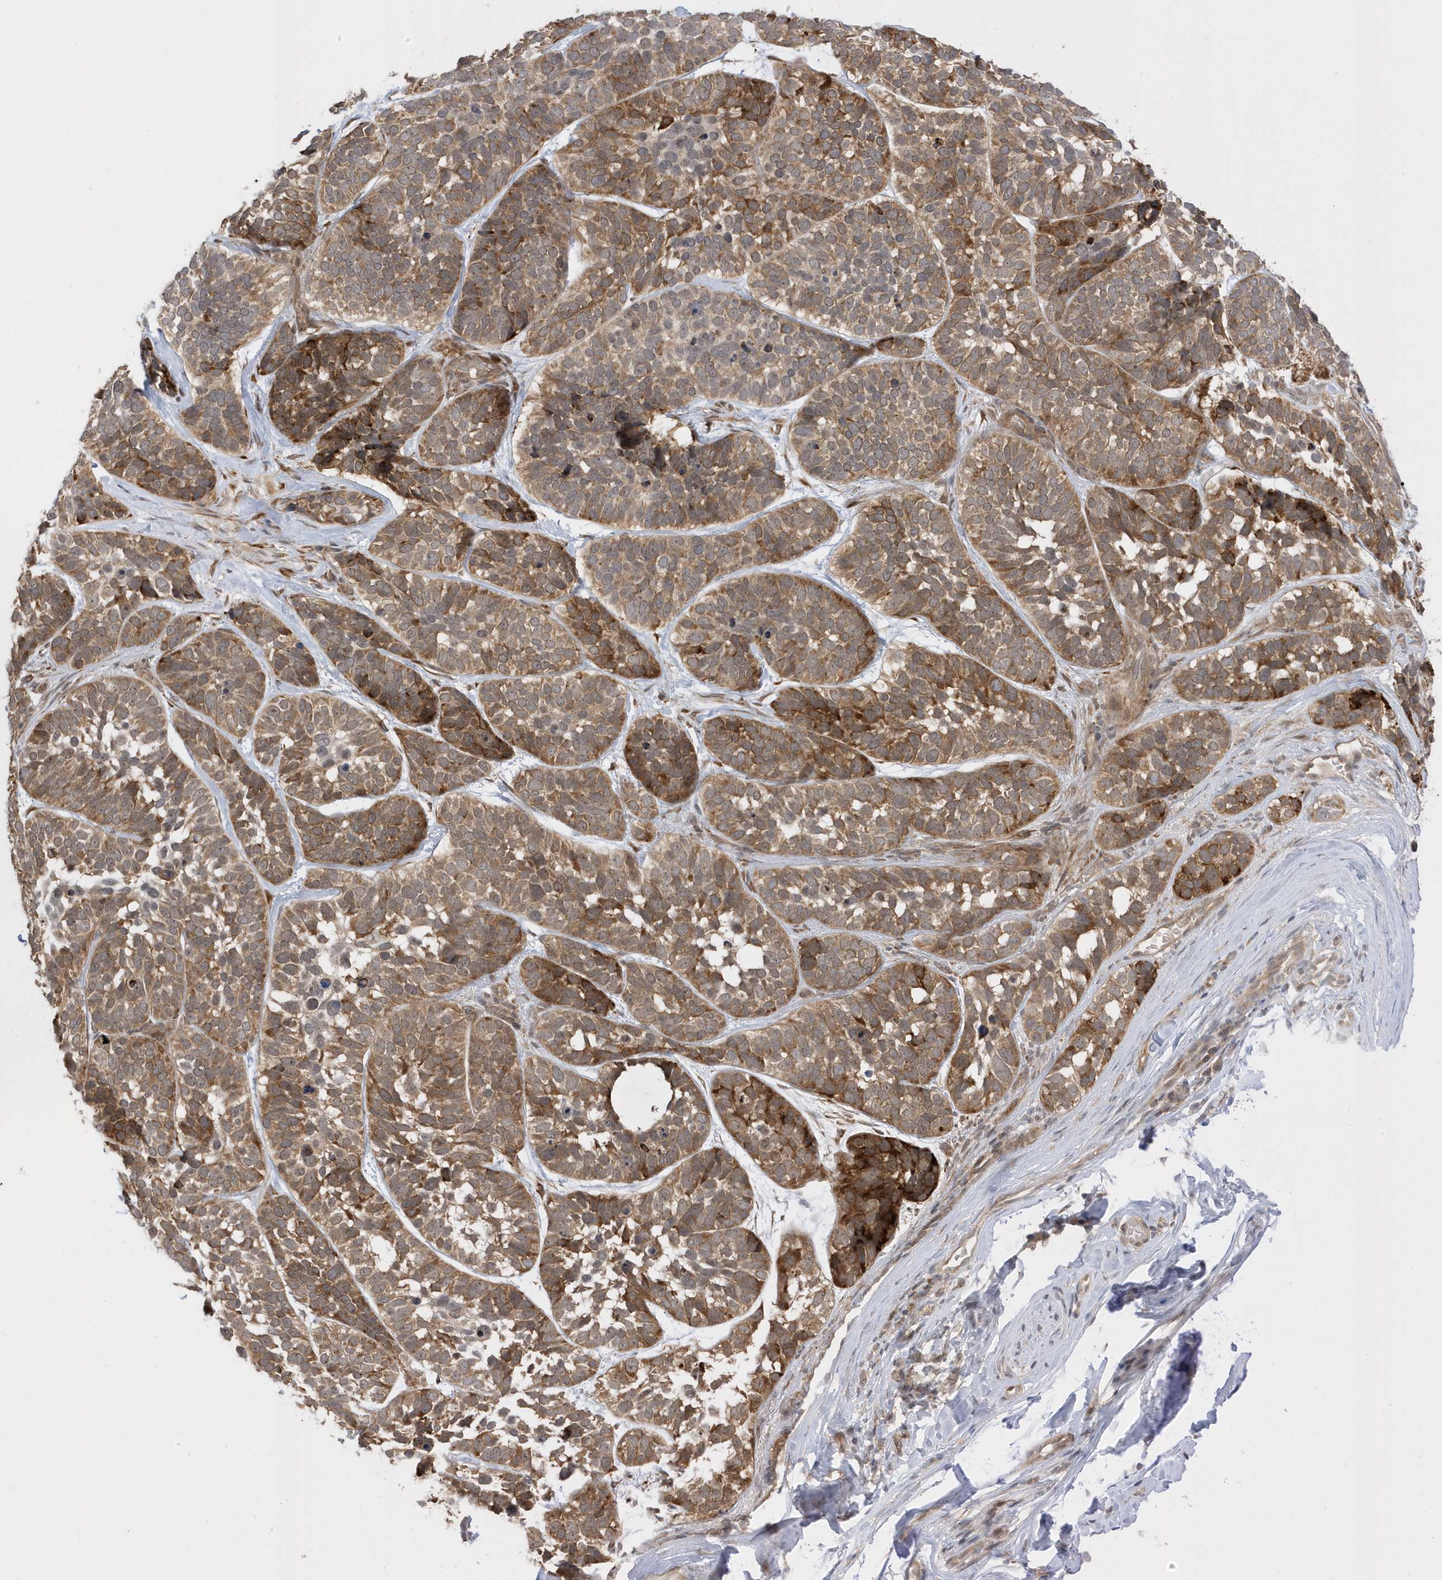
{"staining": {"intensity": "moderate", "quantity": ">75%", "location": "cytoplasmic/membranous"}, "tissue": "skin cancer", "cell_type": "Tumor cells", "image_type": "cancer", "snomed": [{"axis": "morphology", "description": "Basal cell carcinoma"}, {"axis": "topography", "description": "Skin"}], "caption": "Immunohistochemical staining of human skin cancer demonstrates moderate cytoplasmic/membranous protein staining in about >75% of tumor cells.", "gene": "METTL21A", "patient": {"sex": "male", "age": 62}}